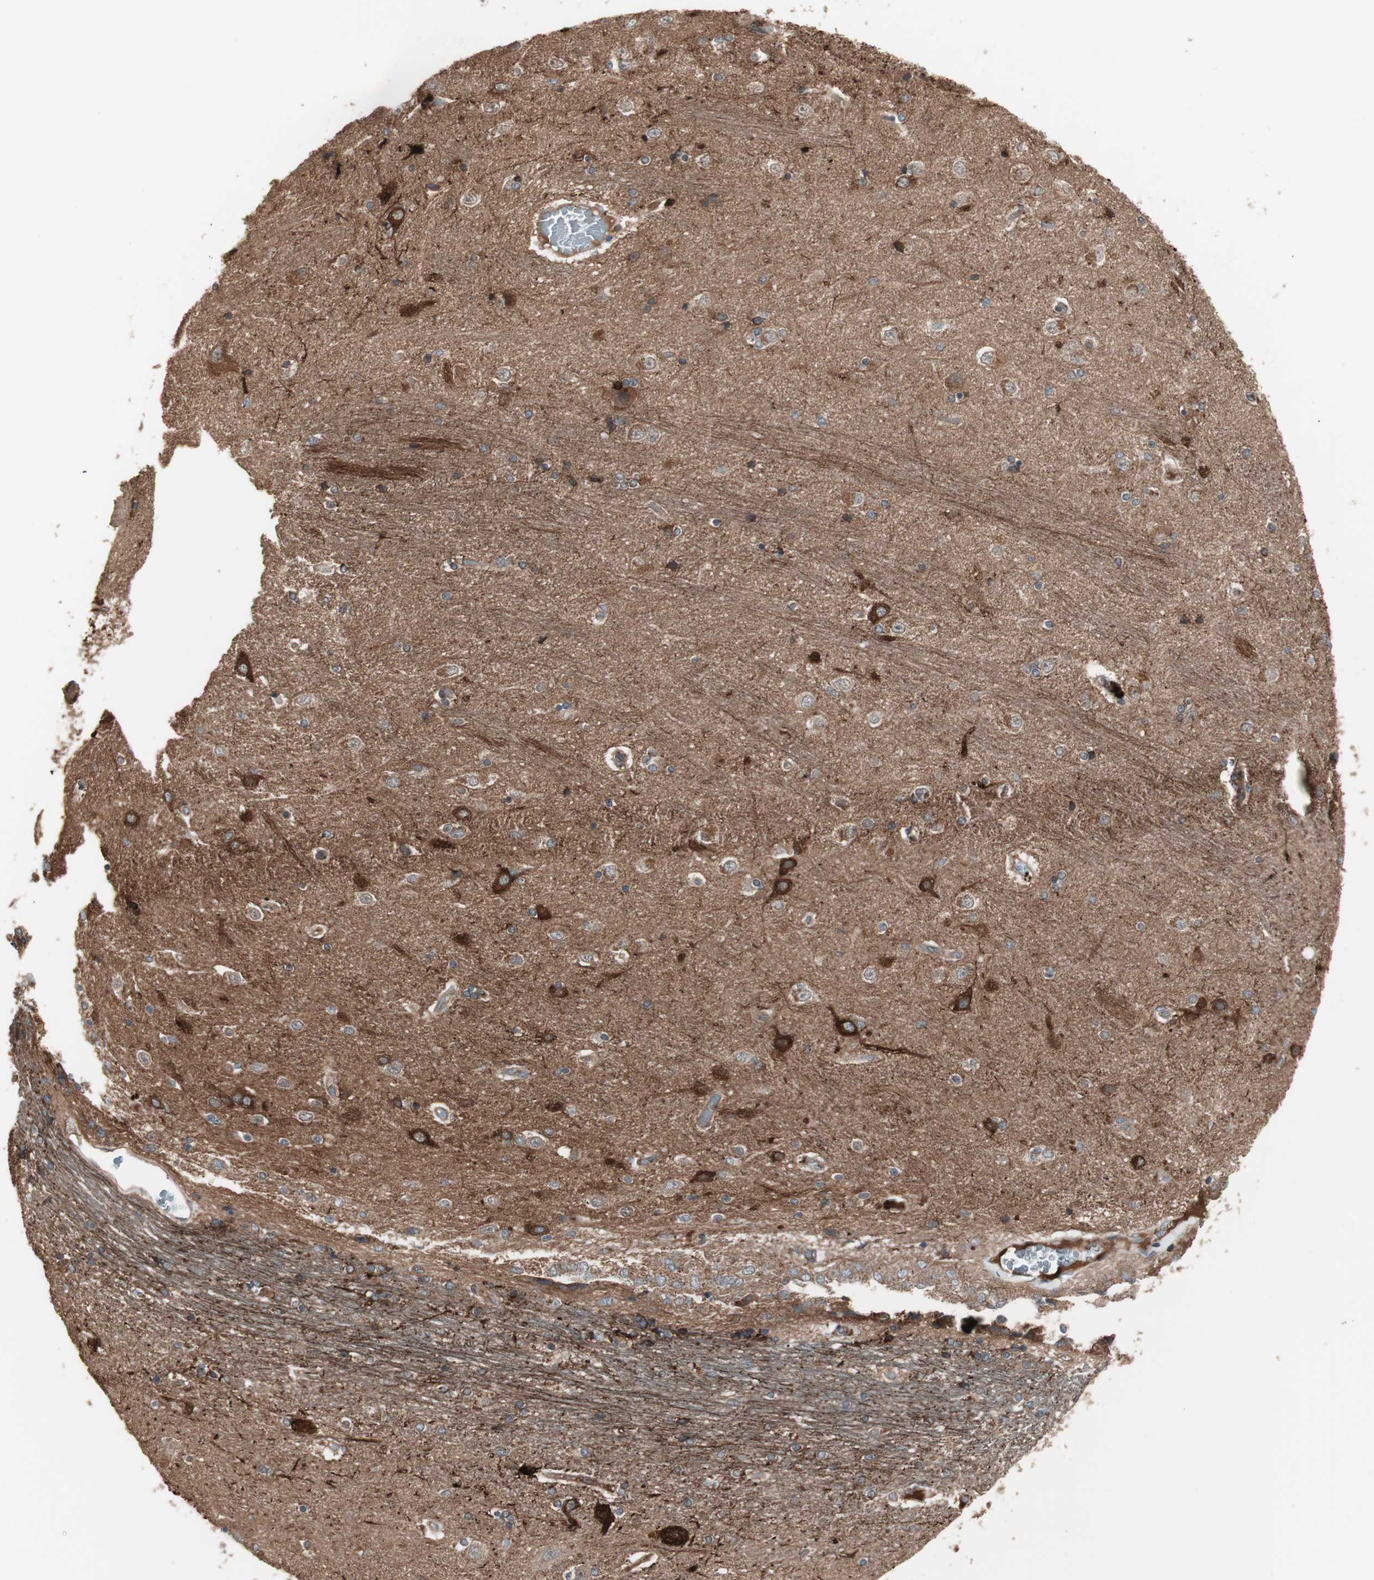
{"staining": {"intensity": "weak", "quantity": "25%-75%", "location": "cytoplasmic/membranous"}, "tissue": "hippocampus", "cell_type": "Glial cells", "image_type": "normal", "snomed": [{"axis": "morphology", "description": "Normal tissue, NOS"}, {"axis": "topography", "description": "Hippocampus"}], "caption": "High-magnification brightfield microscopy of benign hippocampus stained with DAB (3,3'-diaminobenzidine) (brown) and counterstained with hematoxylin (blue). glial cells exhibit weak cytoplasmic/membranous positivity is identified in about25%-75% of cells.", "gene": "TFPI", "patient": {"sex": "female", "age": 54}}